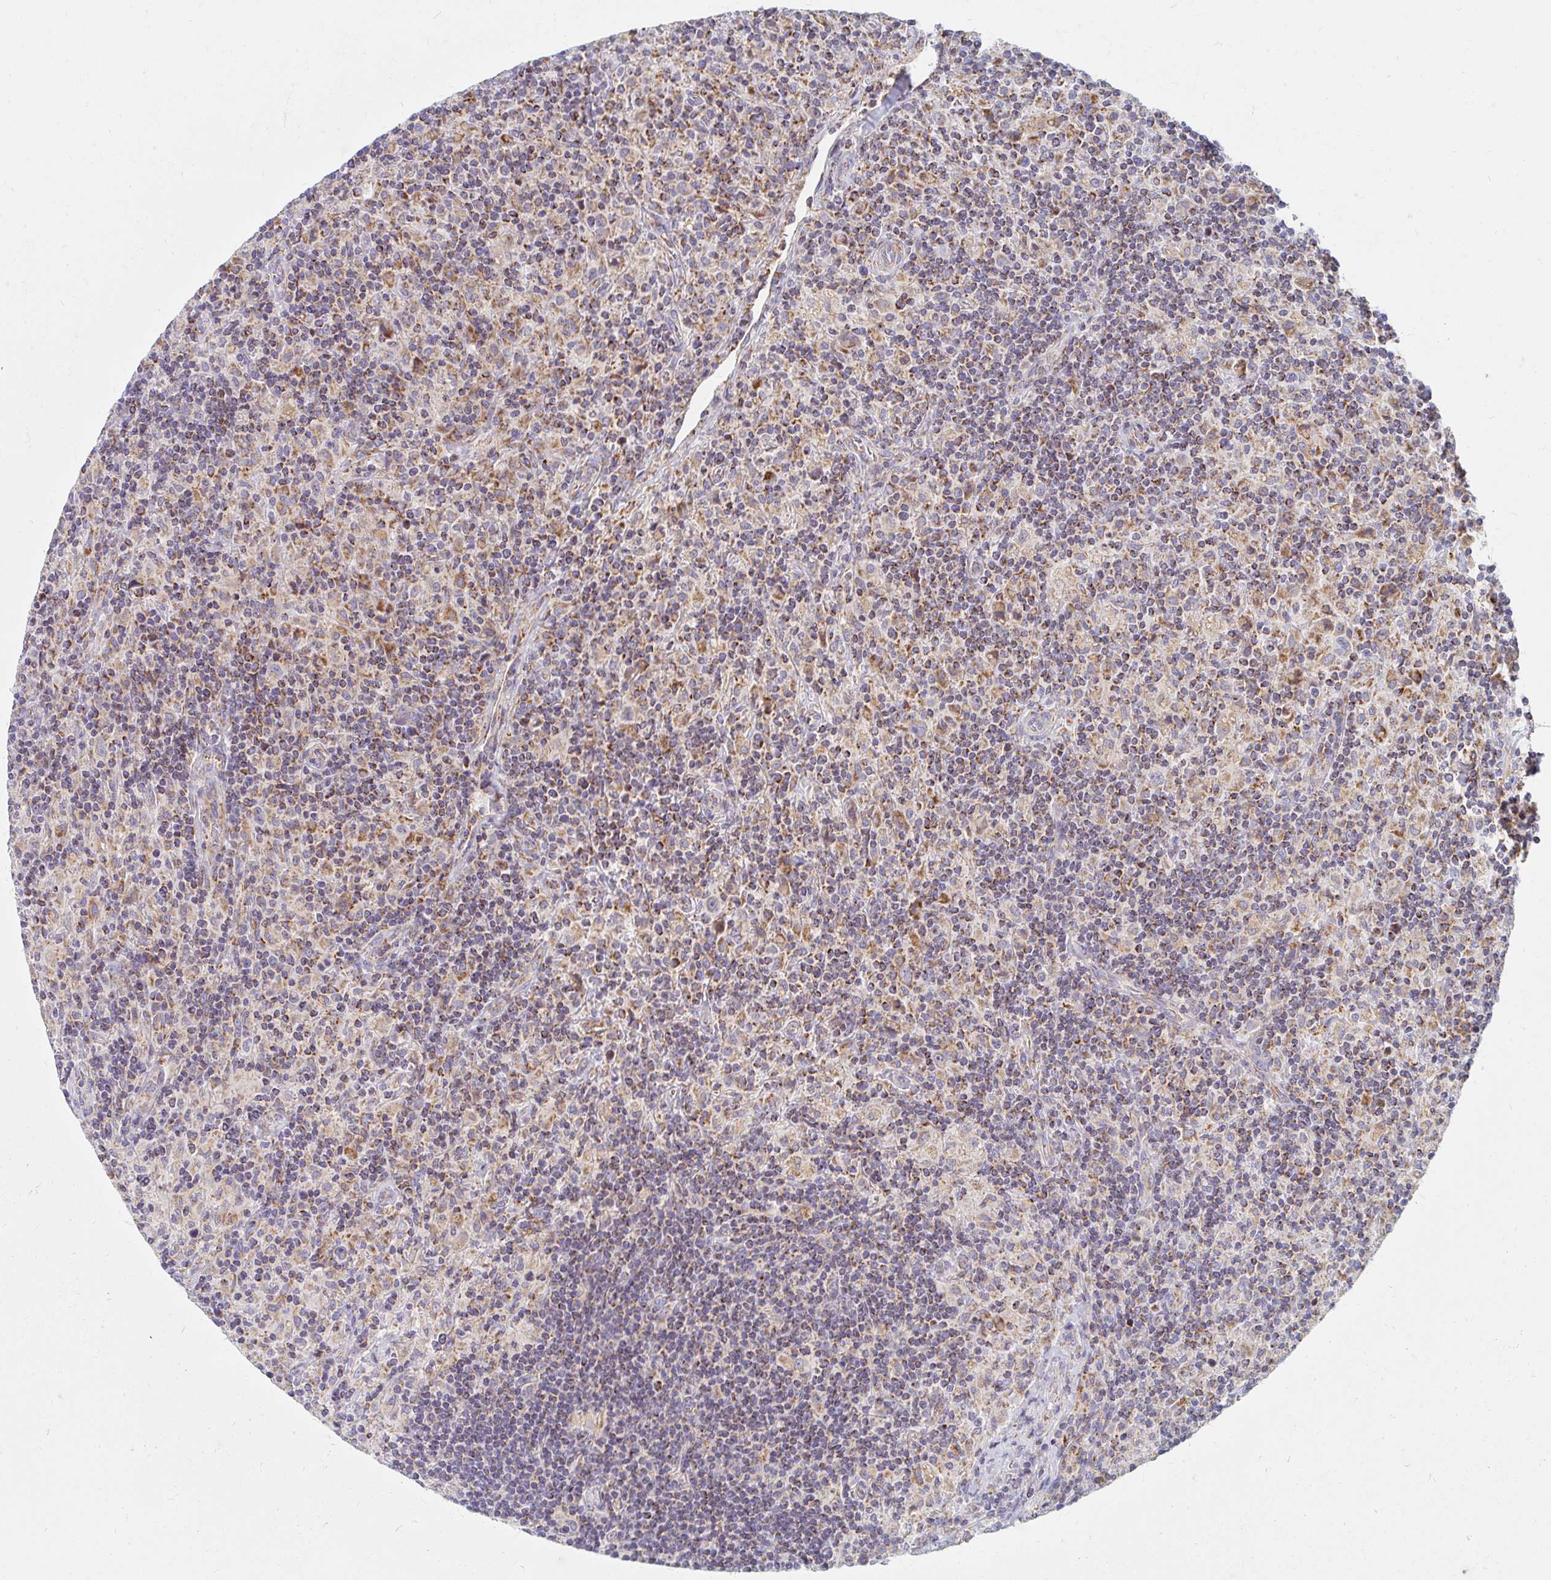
{"staining": {"intensity": "moderate", "quantity": "25%-75%", "location": "cytoplasmic/membranous"}, "tissue": "lymphoma", "cell_type": "Tumor cells", "image_type": "cancer", "snomed": [{"axis": "morphology", "description": "Hodgkin's disease, NOS"}, {"axis": "topography", "description": "Lymph node"}], "caption": "Lymphoma stained with DAB IHC shows medium levels of moderate cytoplasmic/membranous staining in about 25%-75% of tumor cells.", "gene": "MAVS", "patient": {"sex": "male", "age": 70}}